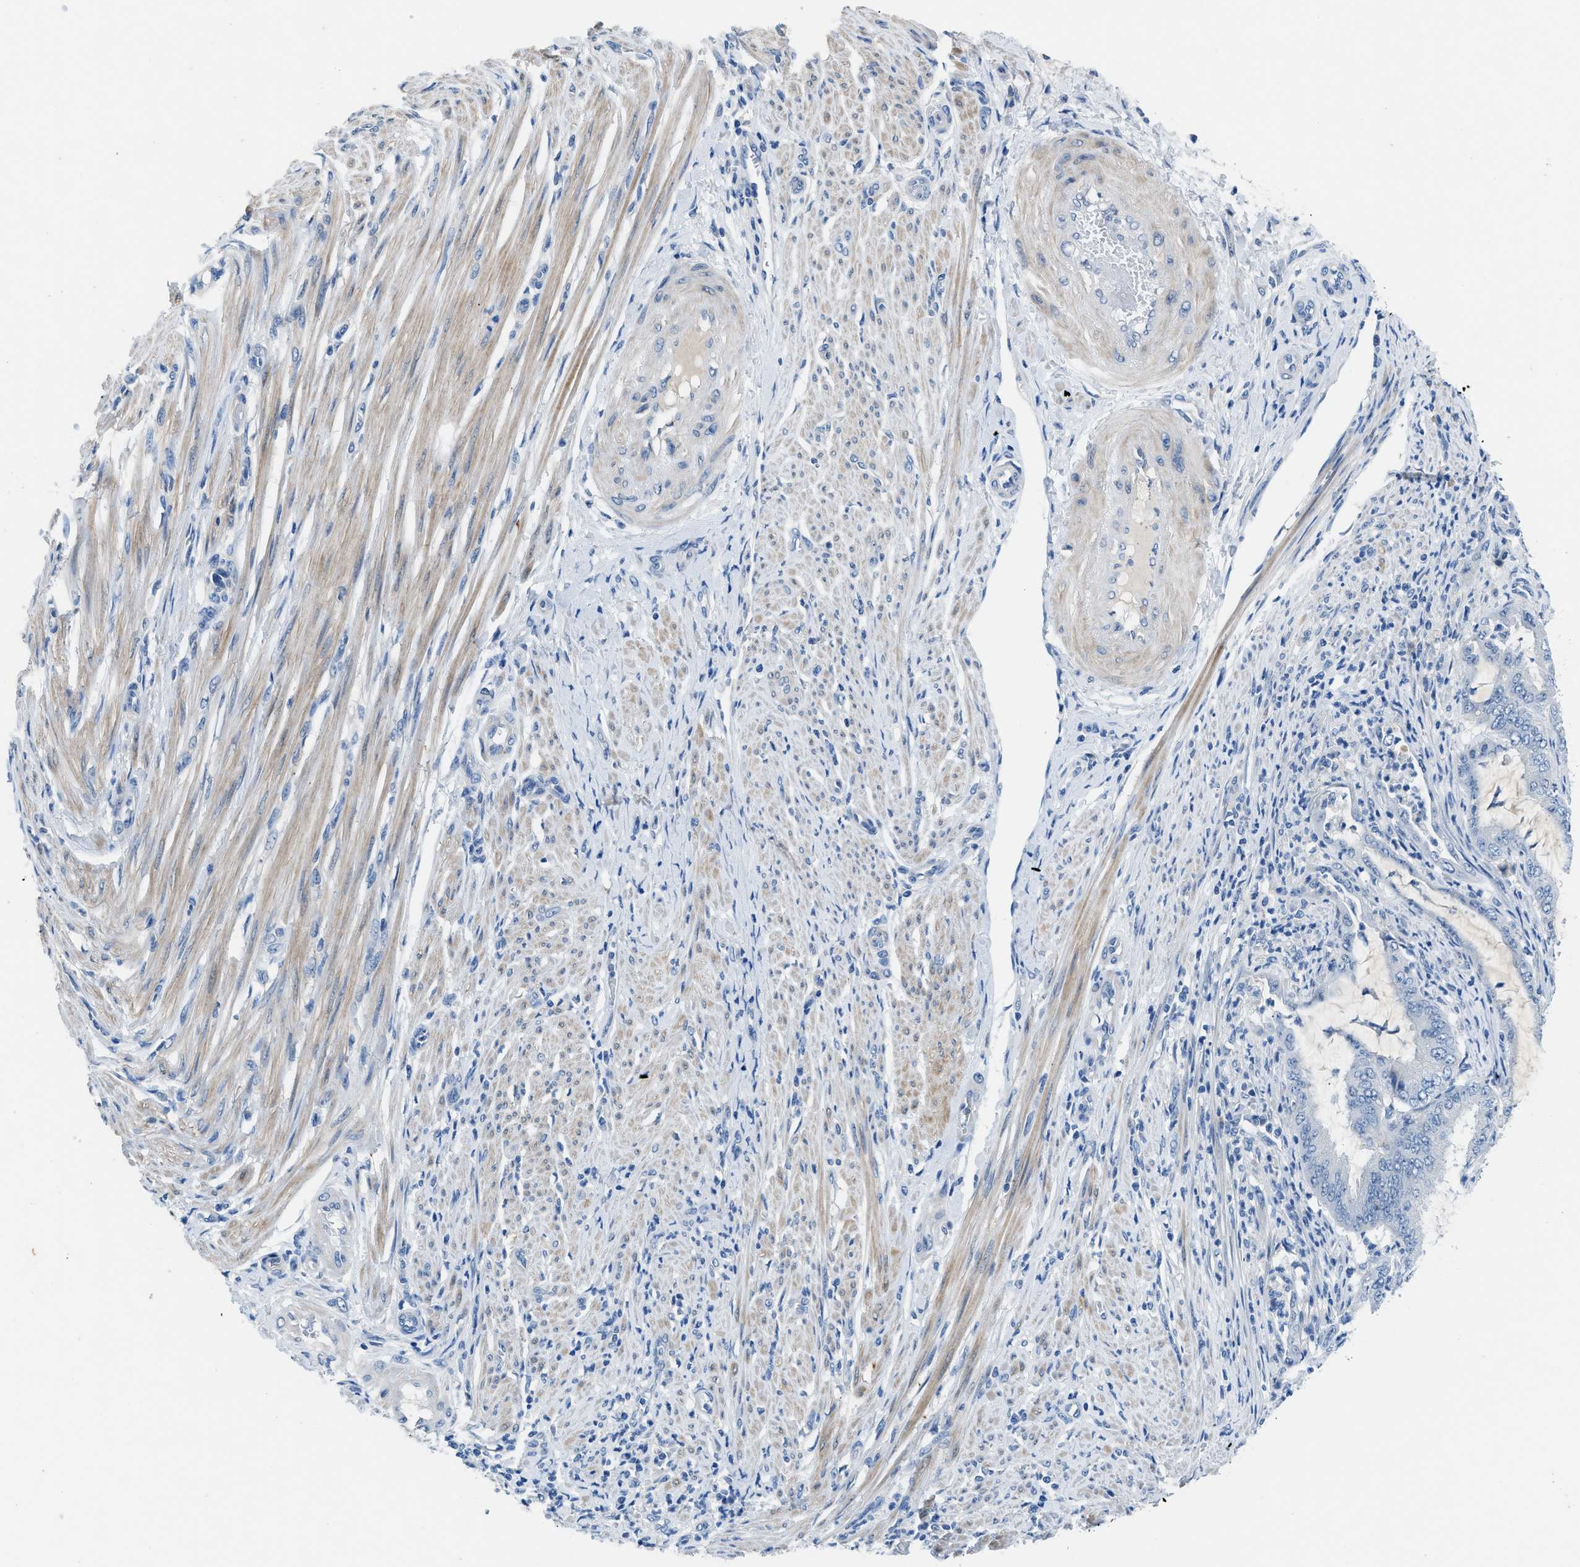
{"staining": {"intensity": "negative", "quantity": "none", "location": "none"}, "tissue": "endometrial cancer", "cell_type": "Tumor cells", "image_type": "cancer", "snomed": [{"axis": "morphology", "description": "Adenocarcinoma, NOS"}, {"axis": "topography", "description": "Endometrium"}], "caption": "The photomicrograph shows no staining of tumor cells in adenocarcinoma (endometrial).", "gene": "SLC10A6", "patient": {"sex": "female", "age": 70}}